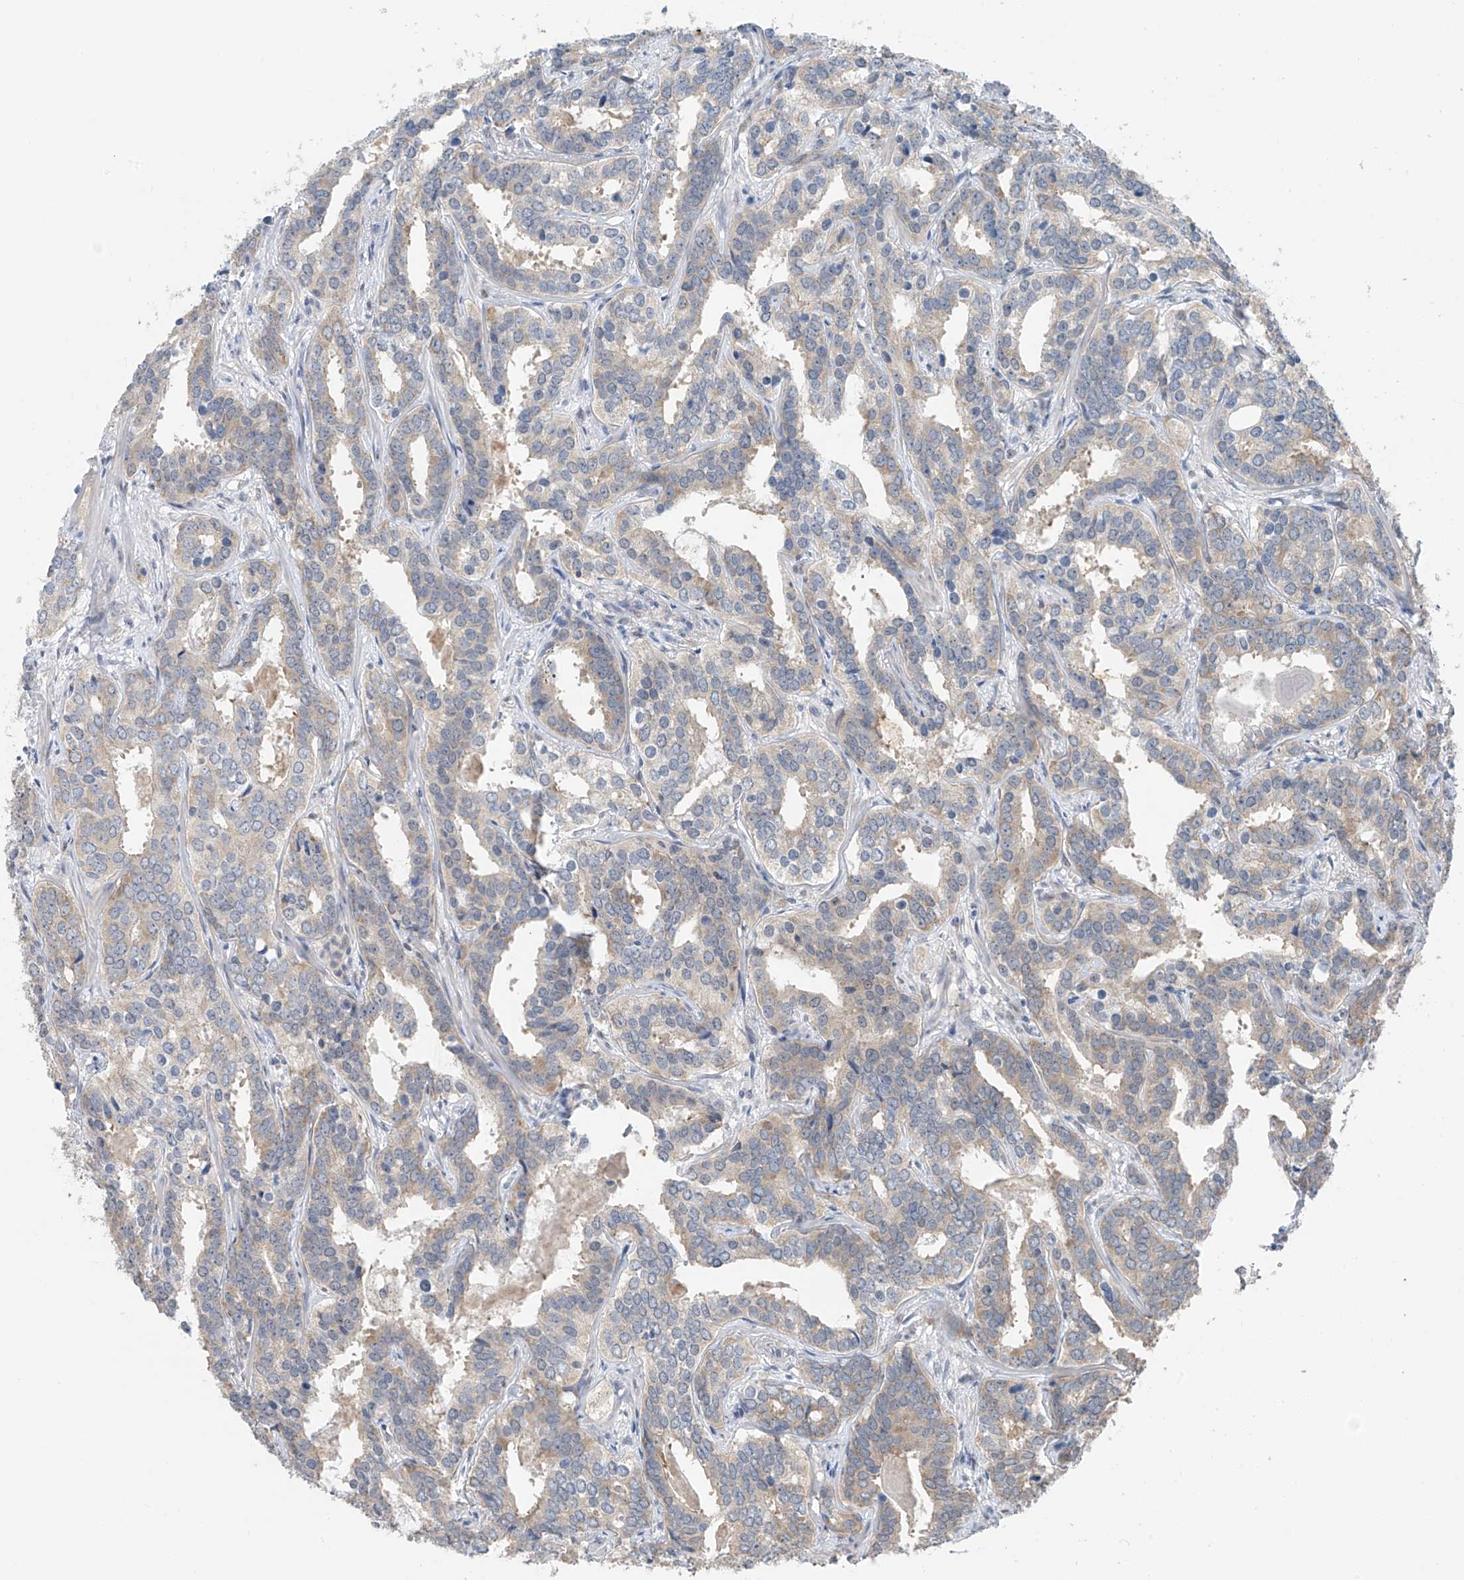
{"staining": {"intensity": "moderate", "quantity": "25%-75%", "location": "cytoplasmic/membranous"}, "tissue": "prostate cancer", "cell_type": "Tumor cells", "image_type": "cancer", "snomed": [{"axis": "morphology", "description": "Adenocarcinoma, High grade"}, {"axis": "topography", "description": "Prostate"}], "caption": "Prostate adenocarcinoma (high-grade) tissue displays moderate cytoplasmic/membranous staining in approximately 25%-75% of tumor cells", "gene": "RPL4", "patient": {"sex": "male", "age": 62}}